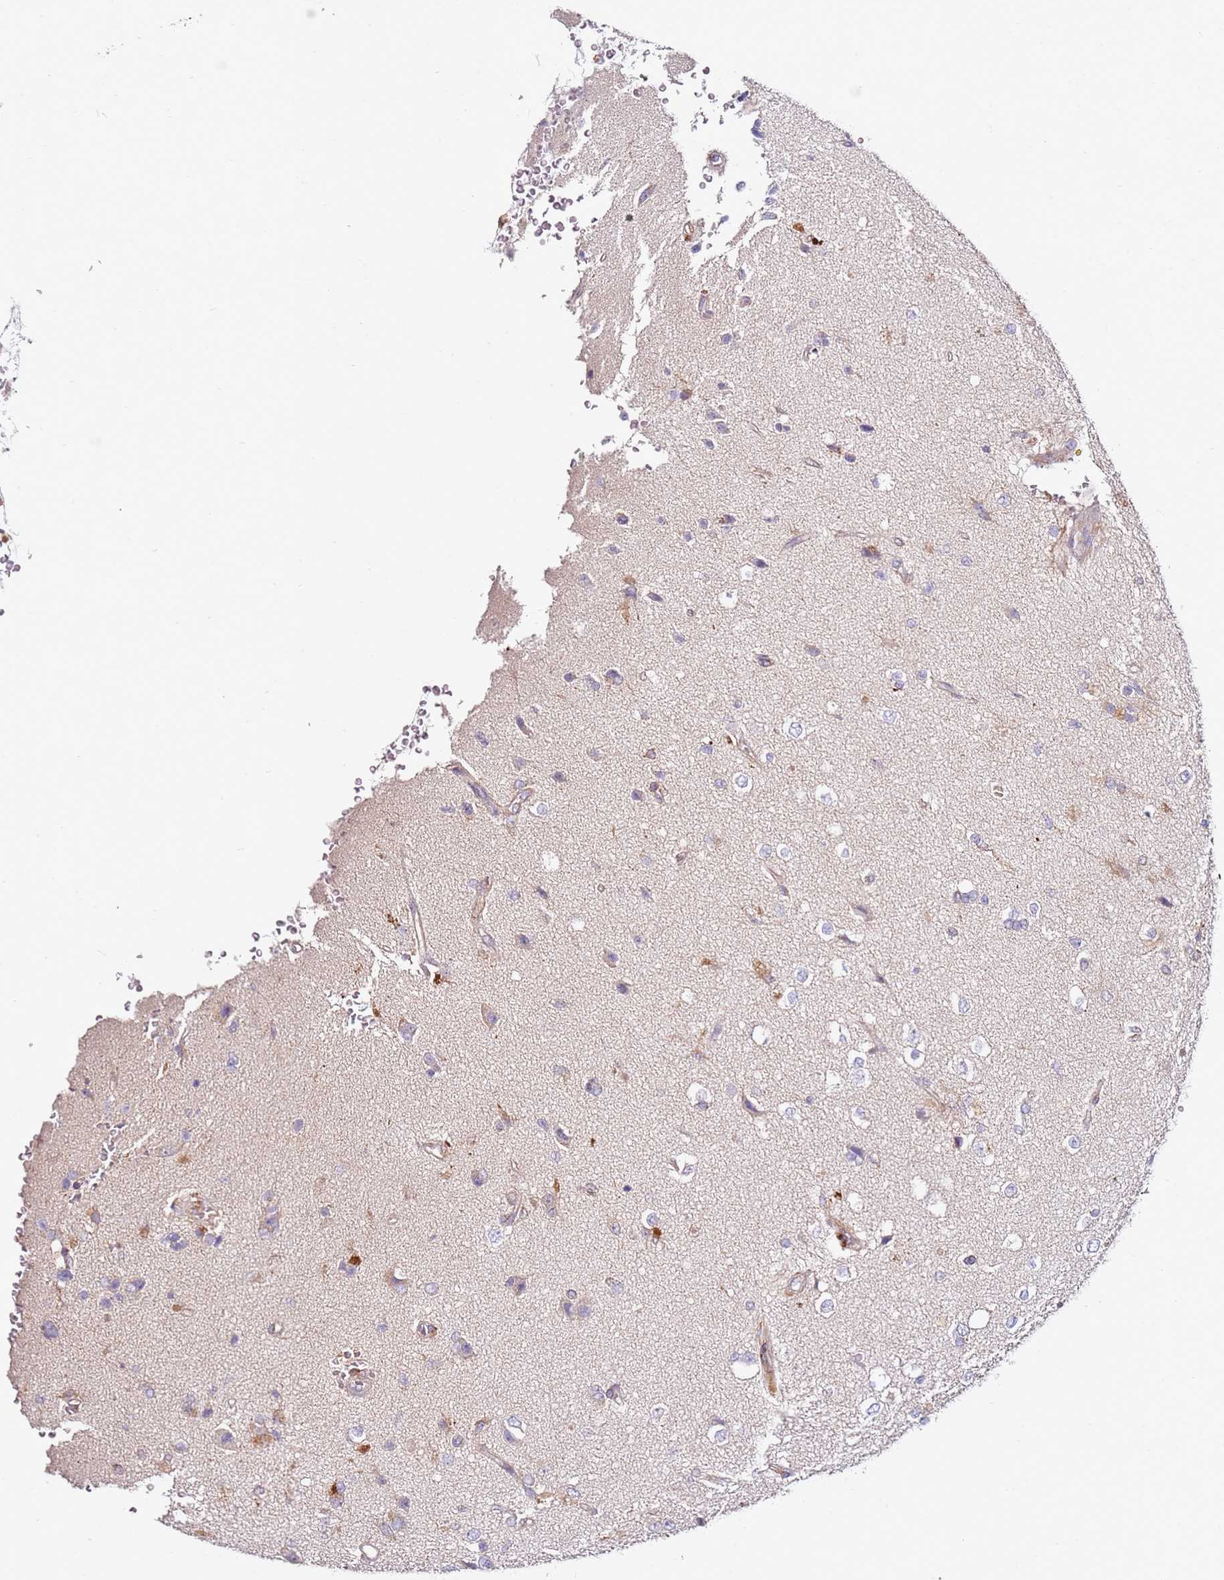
{"staining": {"intensity": "negative", "quantity": "none", "location": "none"}, "tissue": "glioma", "cell_type": "Tumor cells", "image_type": "cancer", "snomed": [{"axis": "morphology", "description": "Glioma, malignant, High grade"}, {"axis": "topography", "description": "Brain"}], "caption": "Human glioma stained for a protein using IHC shows no staining in tumor cells.", "gene": "CNOT9", "patient": {"sex": "male", "age": 56}}